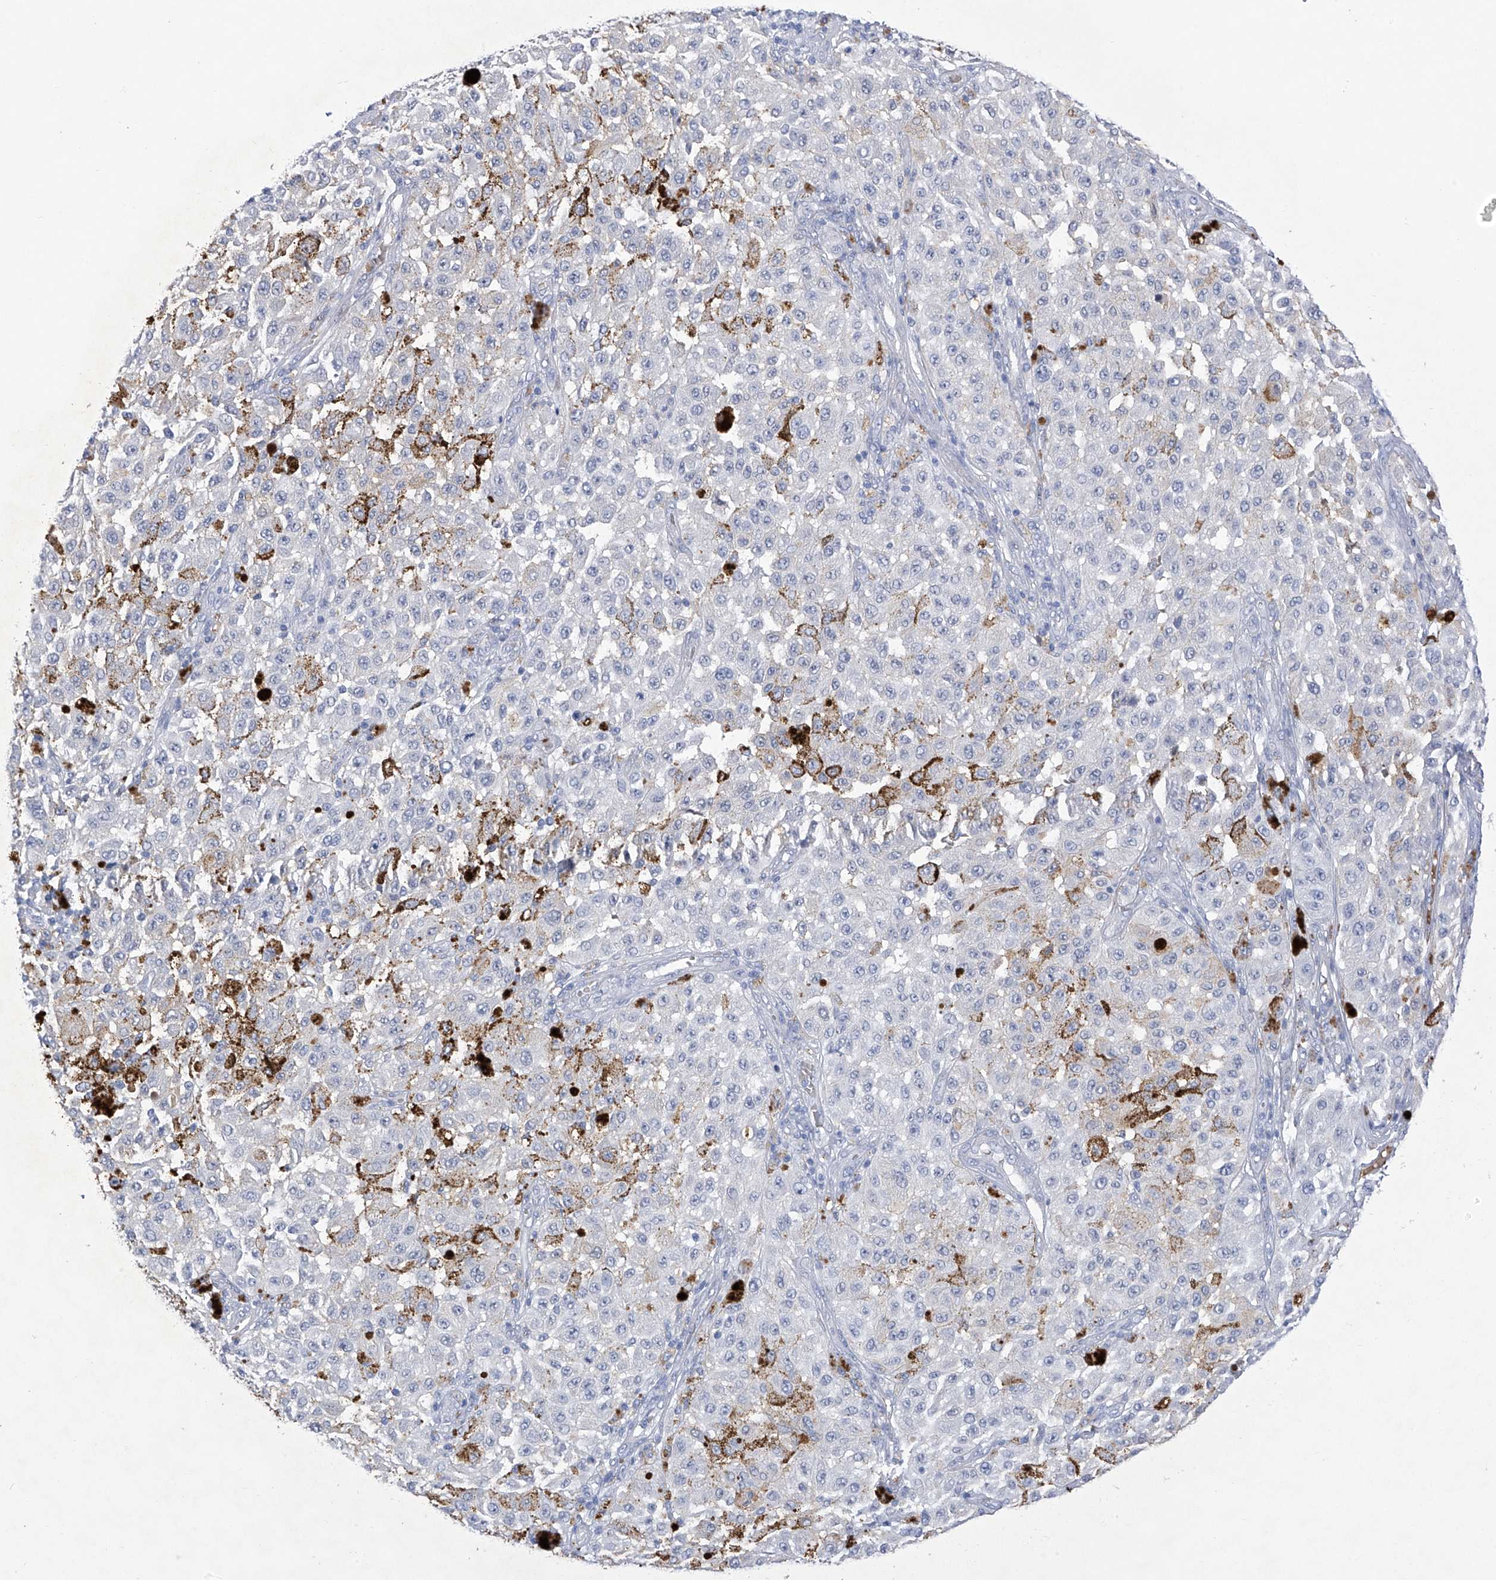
{"staining": {"intensity": "negative", "quantity": "none", "location": "none"}, "tissue": "melanoma", "cell_type": "Tumor cells", "image_type": "cancer", "snomed": [{"axis": "morphology", "description": "Malignant melanoma, NOS"}, {"axis": "topography", "description": "Skin"}], "caption": "Immunohistochemistry (IHC) micrograph of neoplastic tissue: melanoma stained with DAB (3,3'-diaminobenzidine) displays no significant protein expression in tumor cells.", "gene": "SLCO4A1", "patient": {"sex": "female", "age": 64}}